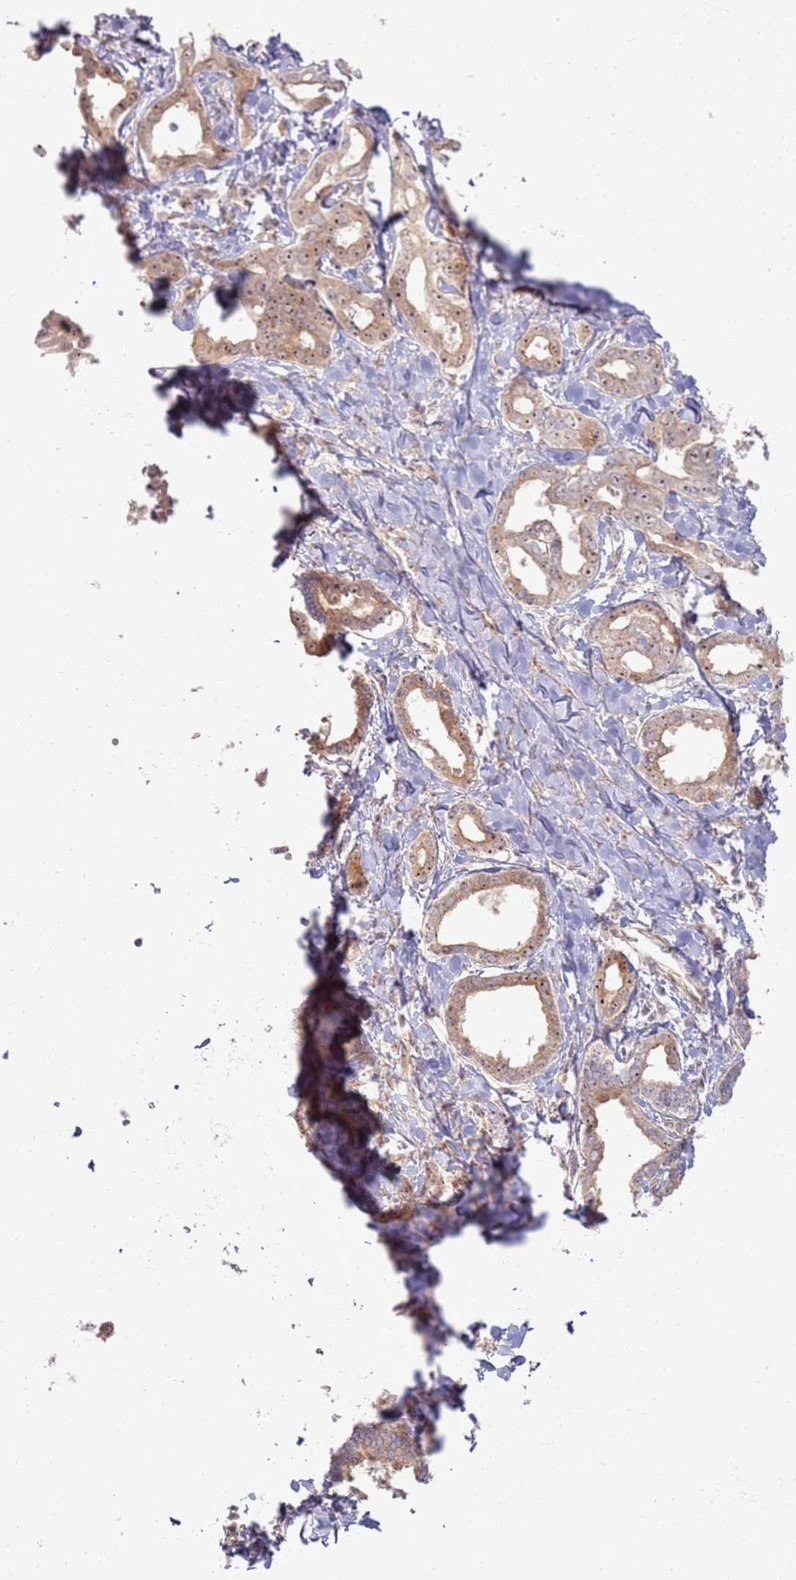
{"staining": {"intensity": "moderate", "quantity": "25%-75%", "location": "cytoplasmic/membranous,nuclear"}, "tissue": "liver cancer", "cell_type": "Tumor cells", "image_type": "cancer", "snomed": [{"axis": "morphology", "description": "Cholangiocarcinoma"}, {"axis": "topography", "description": "Liver"}], "caption": "Immunohistochemical staining of liver cancer (cholangiocarcinoma) reveals medium levels of moderate cytoplasmic/membranous and nuclear protein staining in about 25%-75% of tumor cells.", "gene": "CNPY1", "patient": {"sex": "female", "age": 77}}